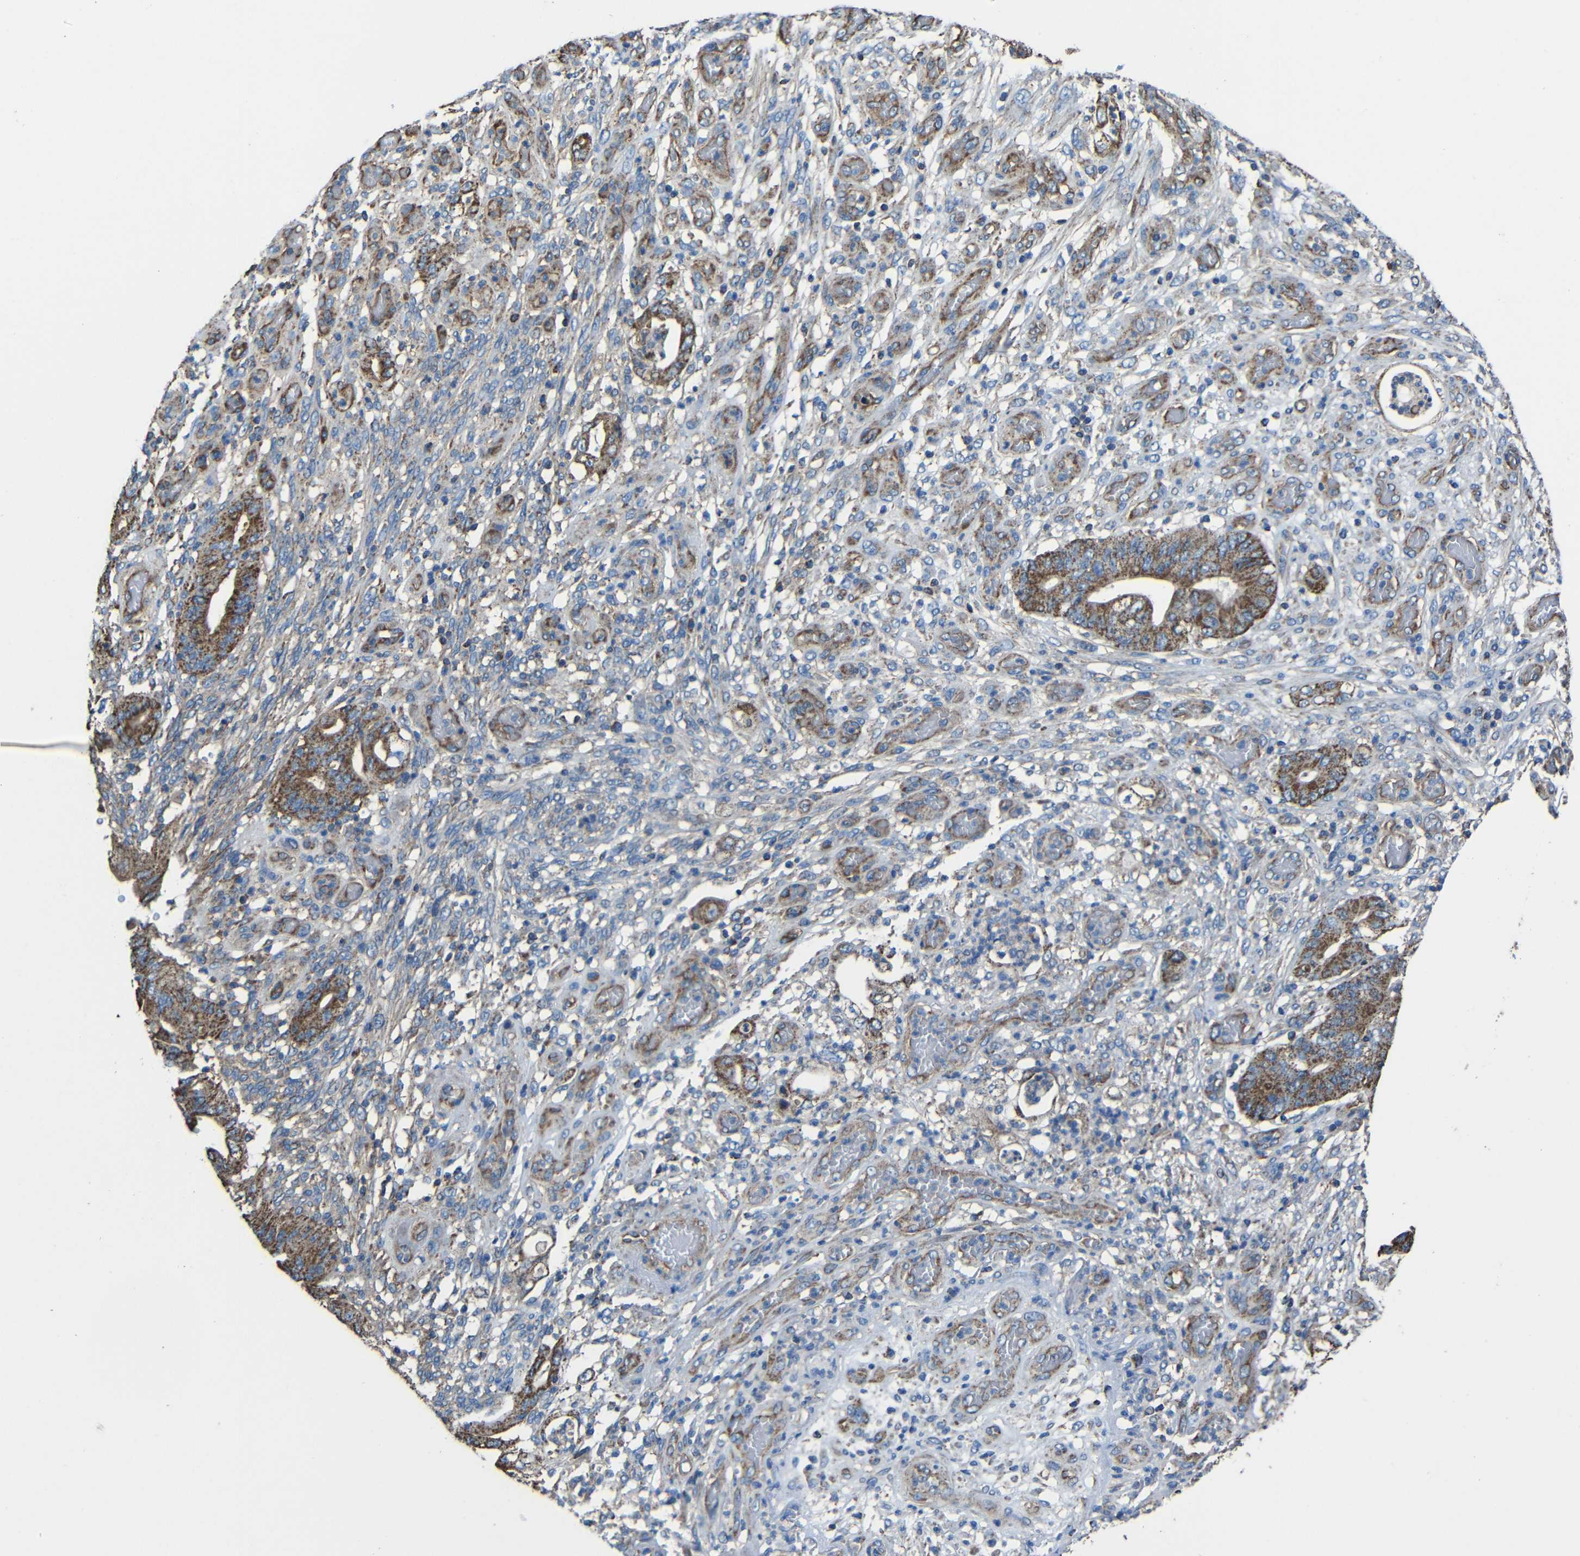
{"staining": {"intensity": "strong", "quantity": ">75%", "location": "cytoplasmic/membranous"}, "tissue": "stomach cancer", "cell_type": "Tumor cells", "image_type": "cancer", "snomed": [{"axis": "morphology", "description": "Adenocarcinoma, NOS"}, {"axis": "topography", "description": "Stomach"}], "caption": "A photomicrograph showing strong cytoplasmic/membranous positivity in about >75% of tumor cells in stomach adenocarcinoma, as visualized by brown immunohistochemical staining.", "gene": "INTS6L", "patient": {"sex": "female", "age": 73}}